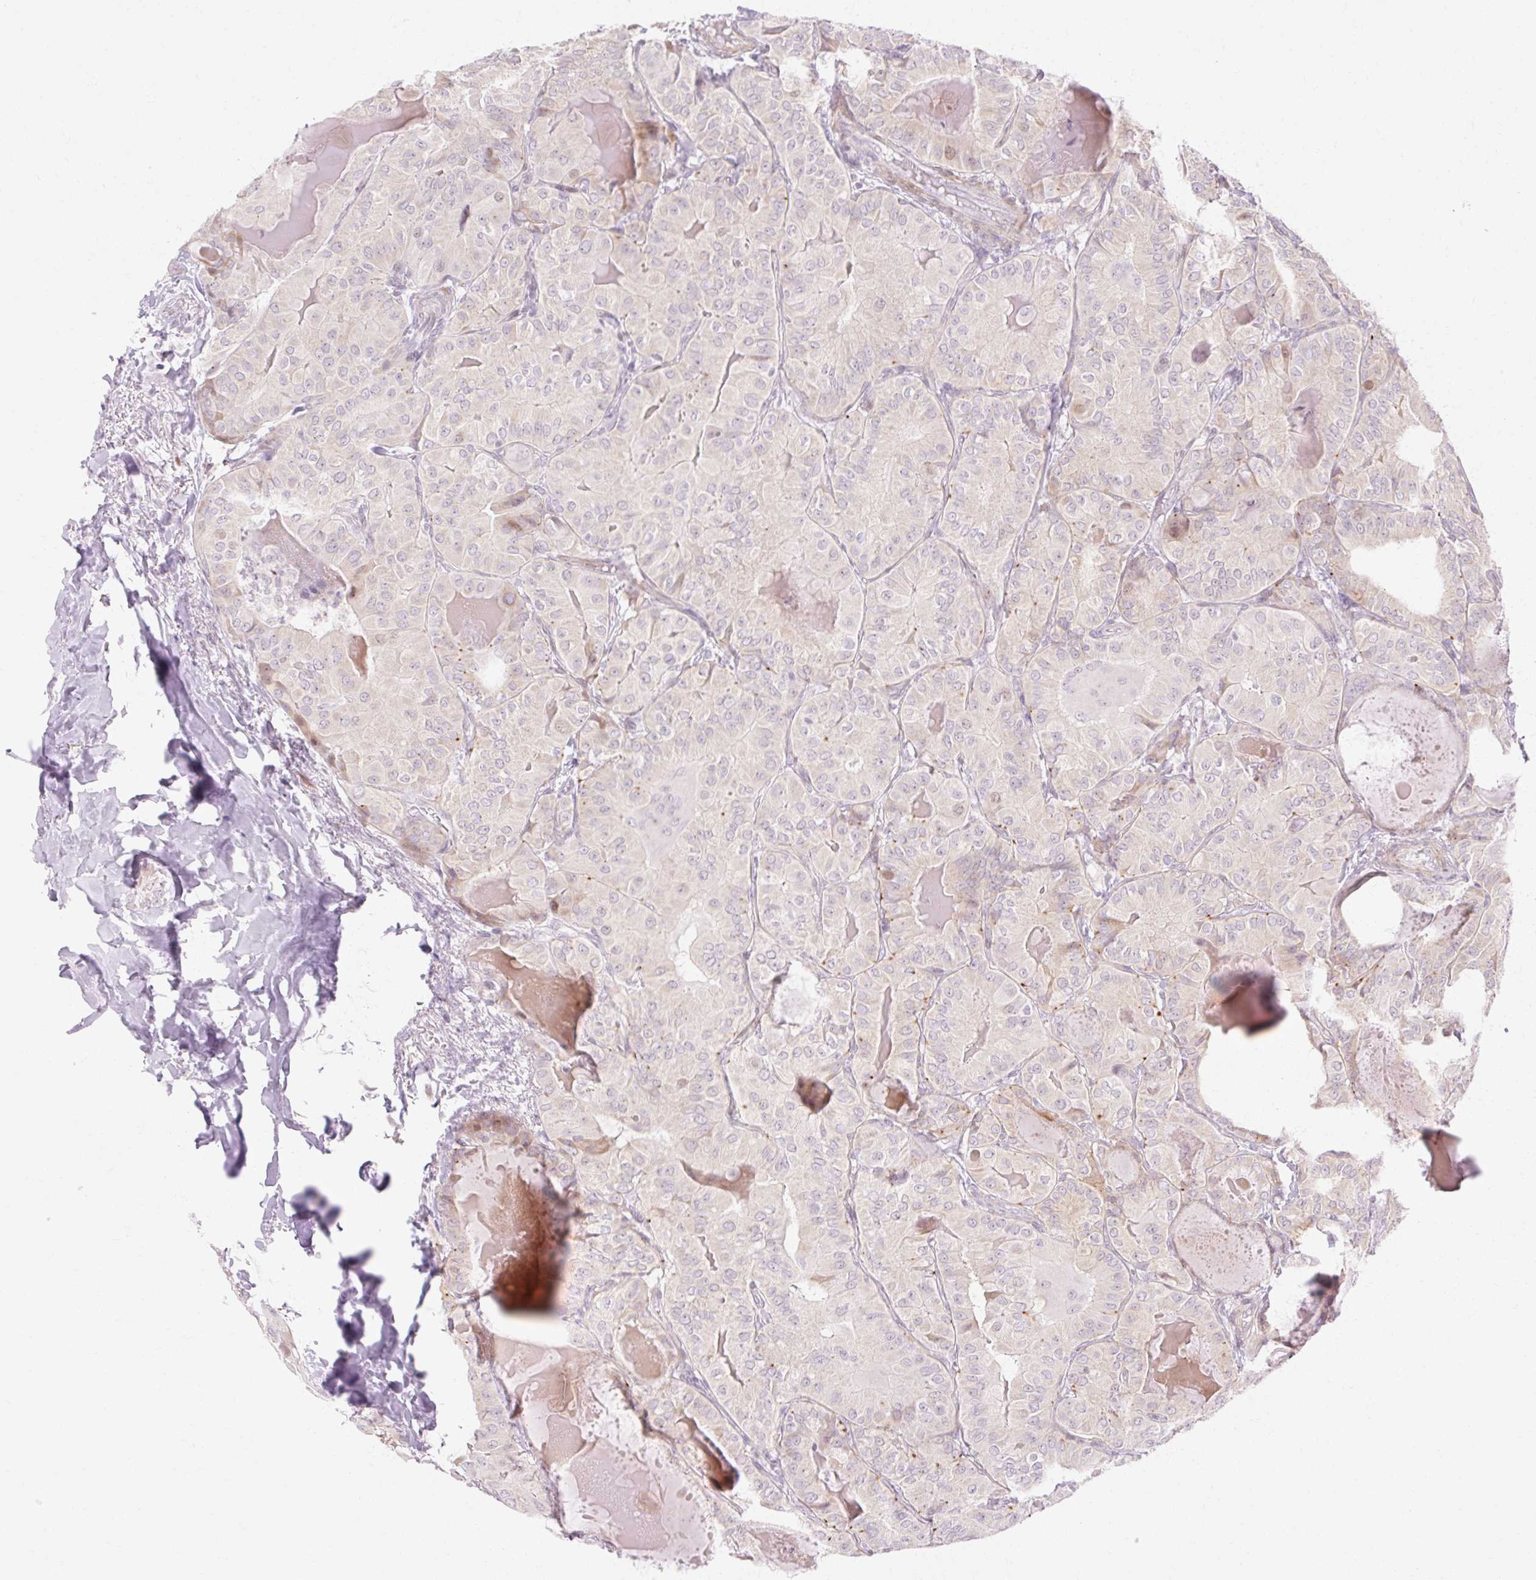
{"staining": {"intensity": "weak", "quantity": "<25%", "location": "cytoplasmic/membranous"}, "tissue": "thyroid cancer", "cell_type": "Tumor cells", "image_type": "cancer", "snomed": [{"axis": "morphology", "description": "Papillary adenocarcinoma, NOS"}, {"axis": "topography", "description": "Thyroid gland"}], "caption": "IHC of thyroid papillary adenocarcinoma reveals no staining in tumor cells. Brightfield microscopy of IHC stained with DAB (brown) and hematoxylin (blue), captured at high magnification.", "gene": "C3orf49", "patient": {"sex": "female", "age": 68}}